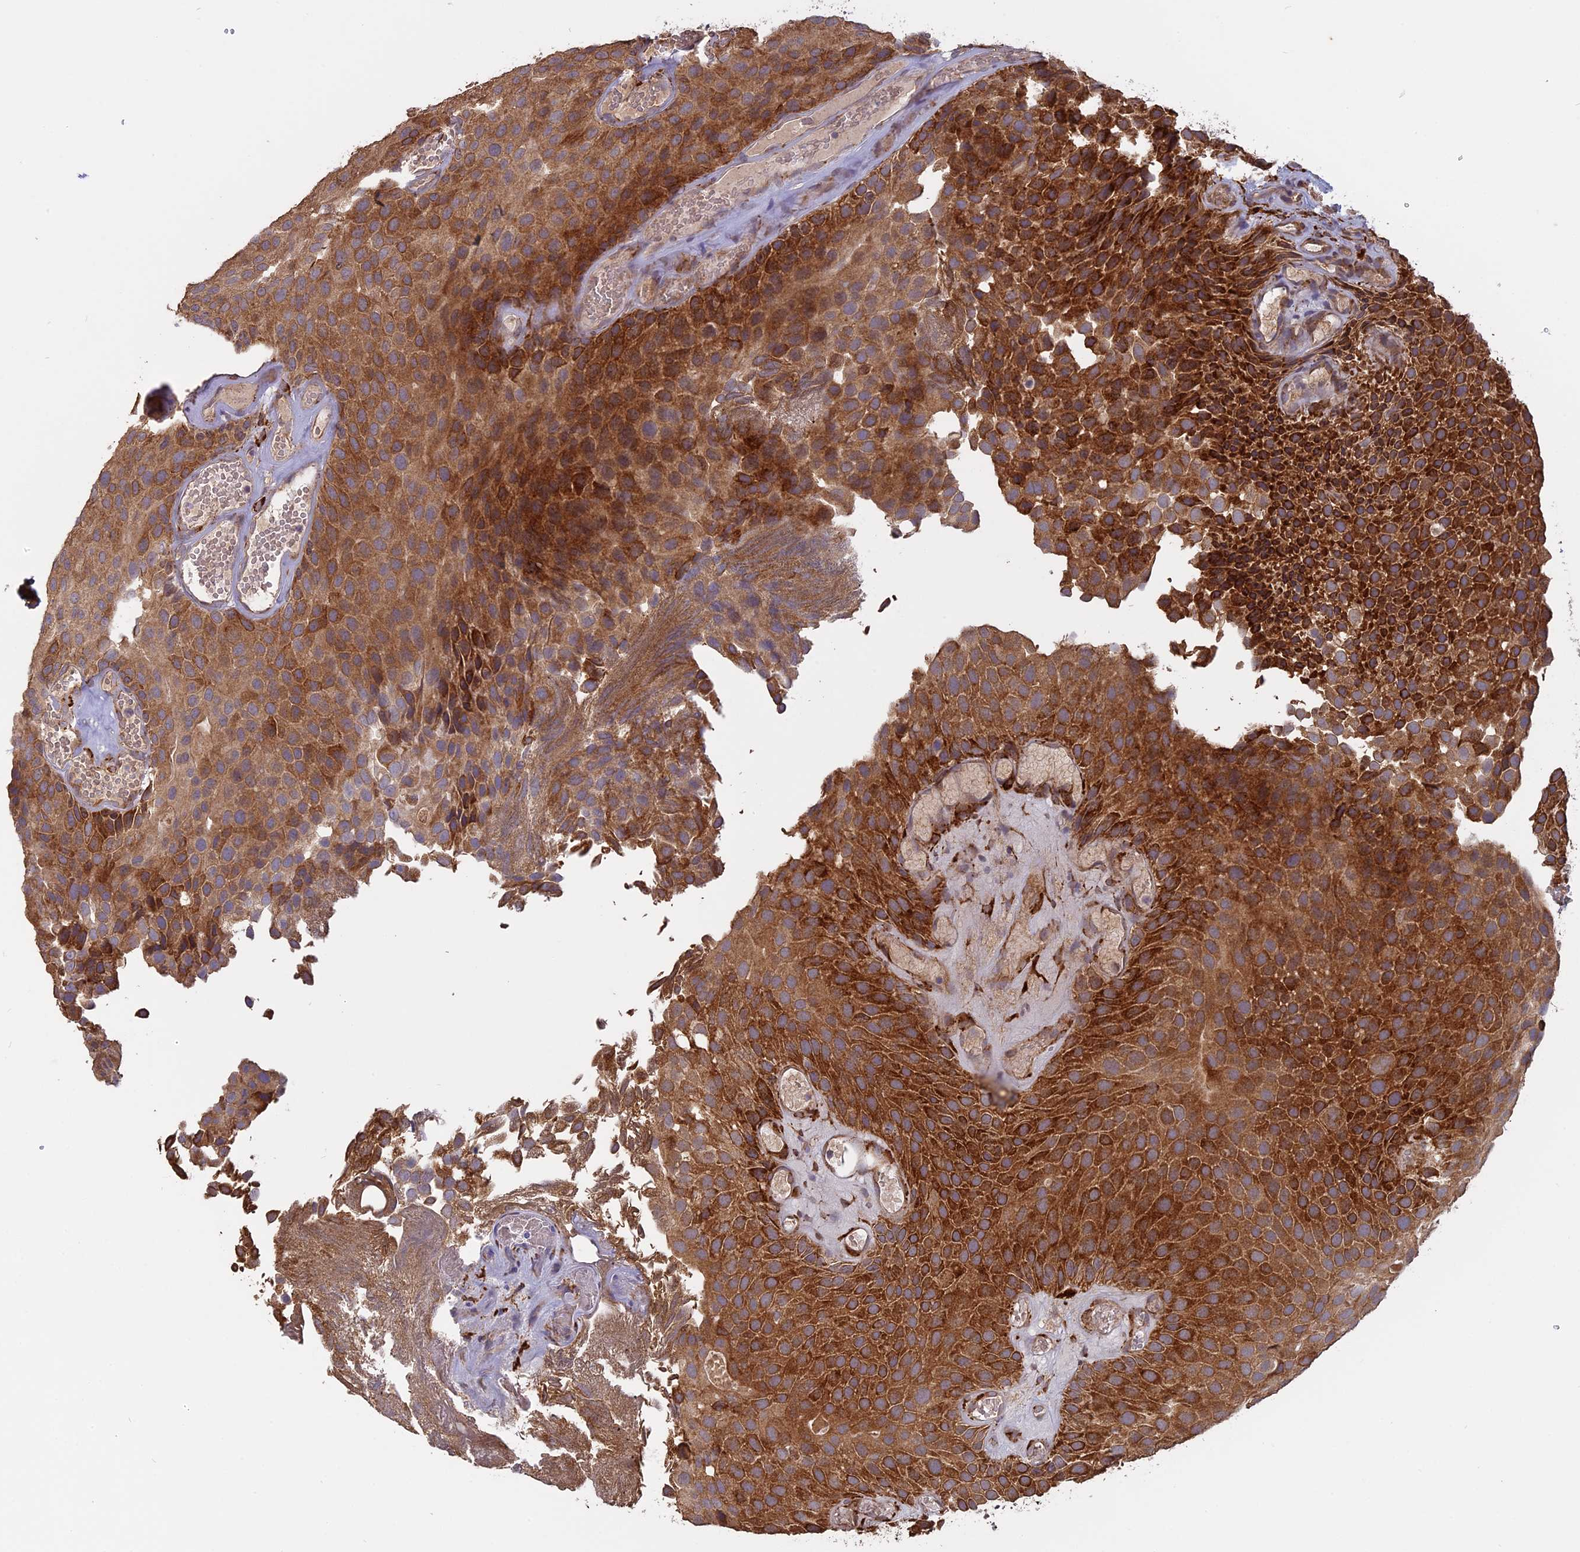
{"staining": {"intensity": "strong", "quantity": ">75%", "location": "cytoplasmic/membranous"}, "tissue": "urothelial cancer", "cell_type": "Tumor cells", "image_type": "cancer", "snomed": [{"axis": "morphology", "description": "Urothelial carcinoma, Low grade"}, {"axis": "topography", "description": "Urinary bladder"}], "caption": "A brown stain shows strong cytoplasmic/membranous positivity of a protein in human low-grade urothelial carcinoma tumor cells.", "gene": "PPIC", "patient": {"sex": "male", "age": 89}}